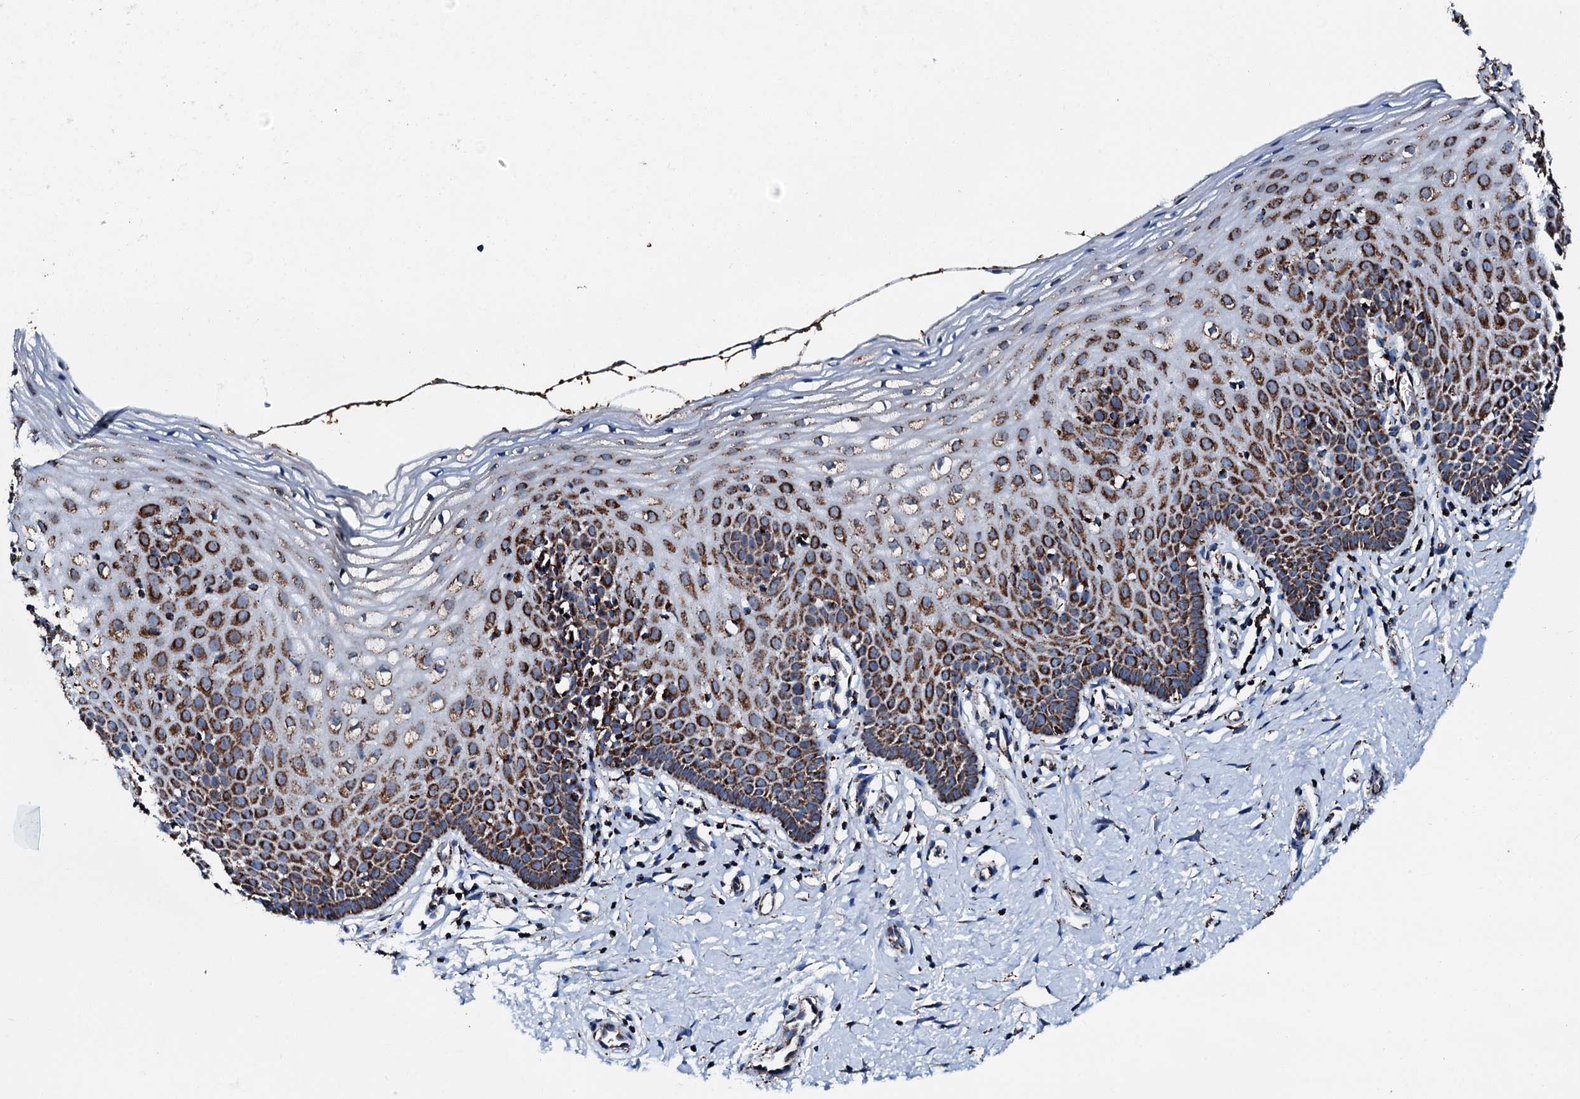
{"staining": {"intensity": "strong", "quantity": ">75%", "location": "cytoplasmic/membranous"}, "tissue": "cervix", "cell_type": "Glandular cells", "image_type": "normal", "snomed": [{"axis": "morphology", "description": "Normal tissue, NOS"}, {"axis": "topography", "description": "Cervix"}], "caption": "IHC of unremarkable cervix demonstrates high levels of strong cytoplasmic/membranous positivity in approximately >75% of glandular cells. (Brightfield microscopy of DAB IHC at high magnification).", "gene": "HADH", "patient": {"sex": "female", "age": 36}}